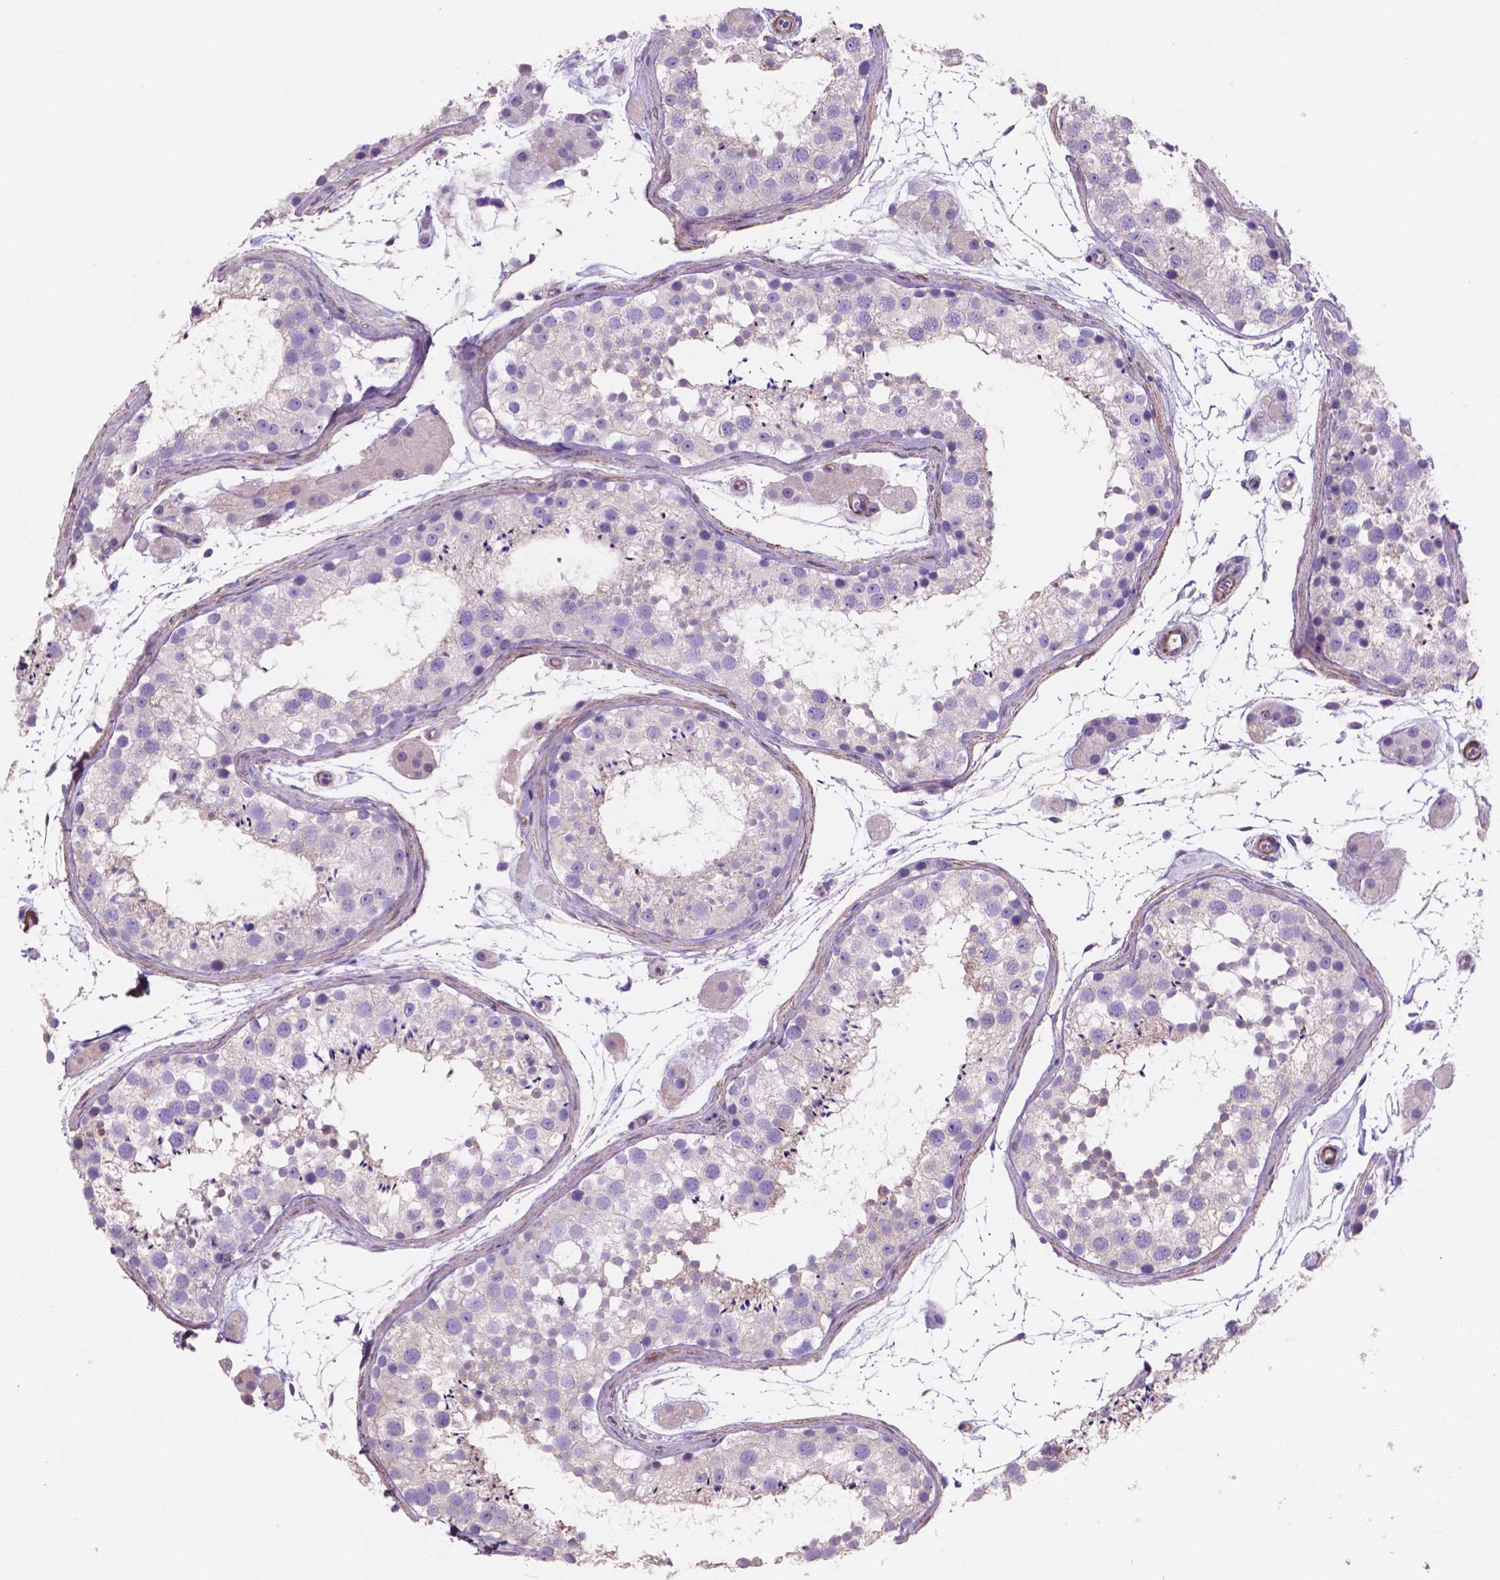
{"staining": {"intensity": "negative", "quantity": "none", "location": "none"}, "tissue": "testis", "cell_type": "Cells in seminiferous ducts", "image_type": "normal", "snomed": [{"axis": "morphology", "description": "Normal tissue, NOS"}, {"axis": "topography", "description": "Testis"}], "caption": "Immunohistochemical staining of unremarkable testis demonstrates no significant expression in cells in seminiferous ducts. (DAB (3,3'-diaminobenzidine) IHC with hematoxylin counter stain).", "gene": "TOR2A", "patient": {"sex": "male", "age": 41}}